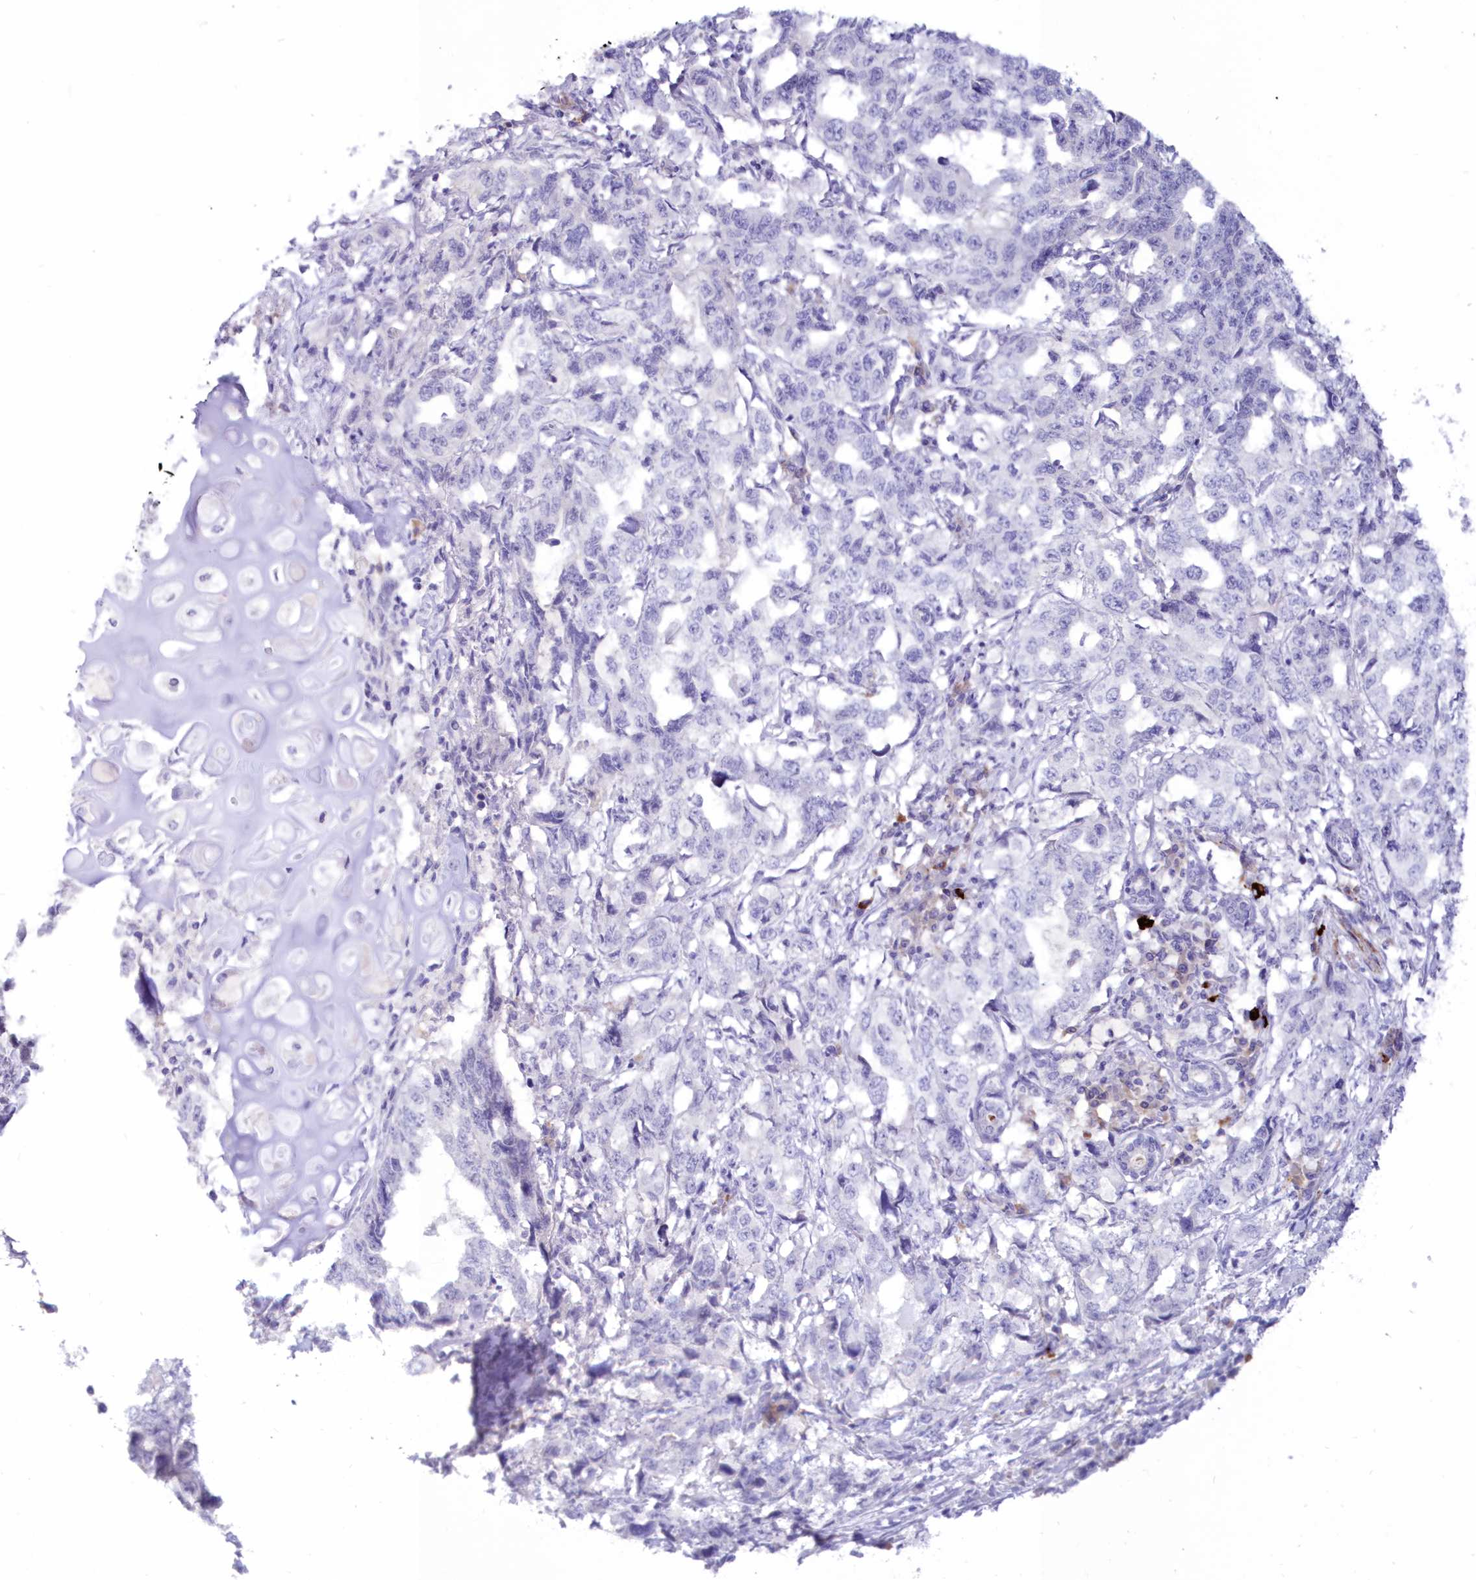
{"staining": {"intensity": "negative", "quantity": "none", "location": "none"}, "tissue": "lung cancer", "cell_type": "Tumor cells", "image_type": "cancer", "snomed": [{"axis": "morphology", "description": "Adenocarcinoma, NOS"}, {"axis": "topography", "description": "Lung"}], "caption": "Tumor cells show no significant positivity in lung adenocarcinoma.", "gene": "SNED1", "patient": {"sex": "female", "age": 51}}